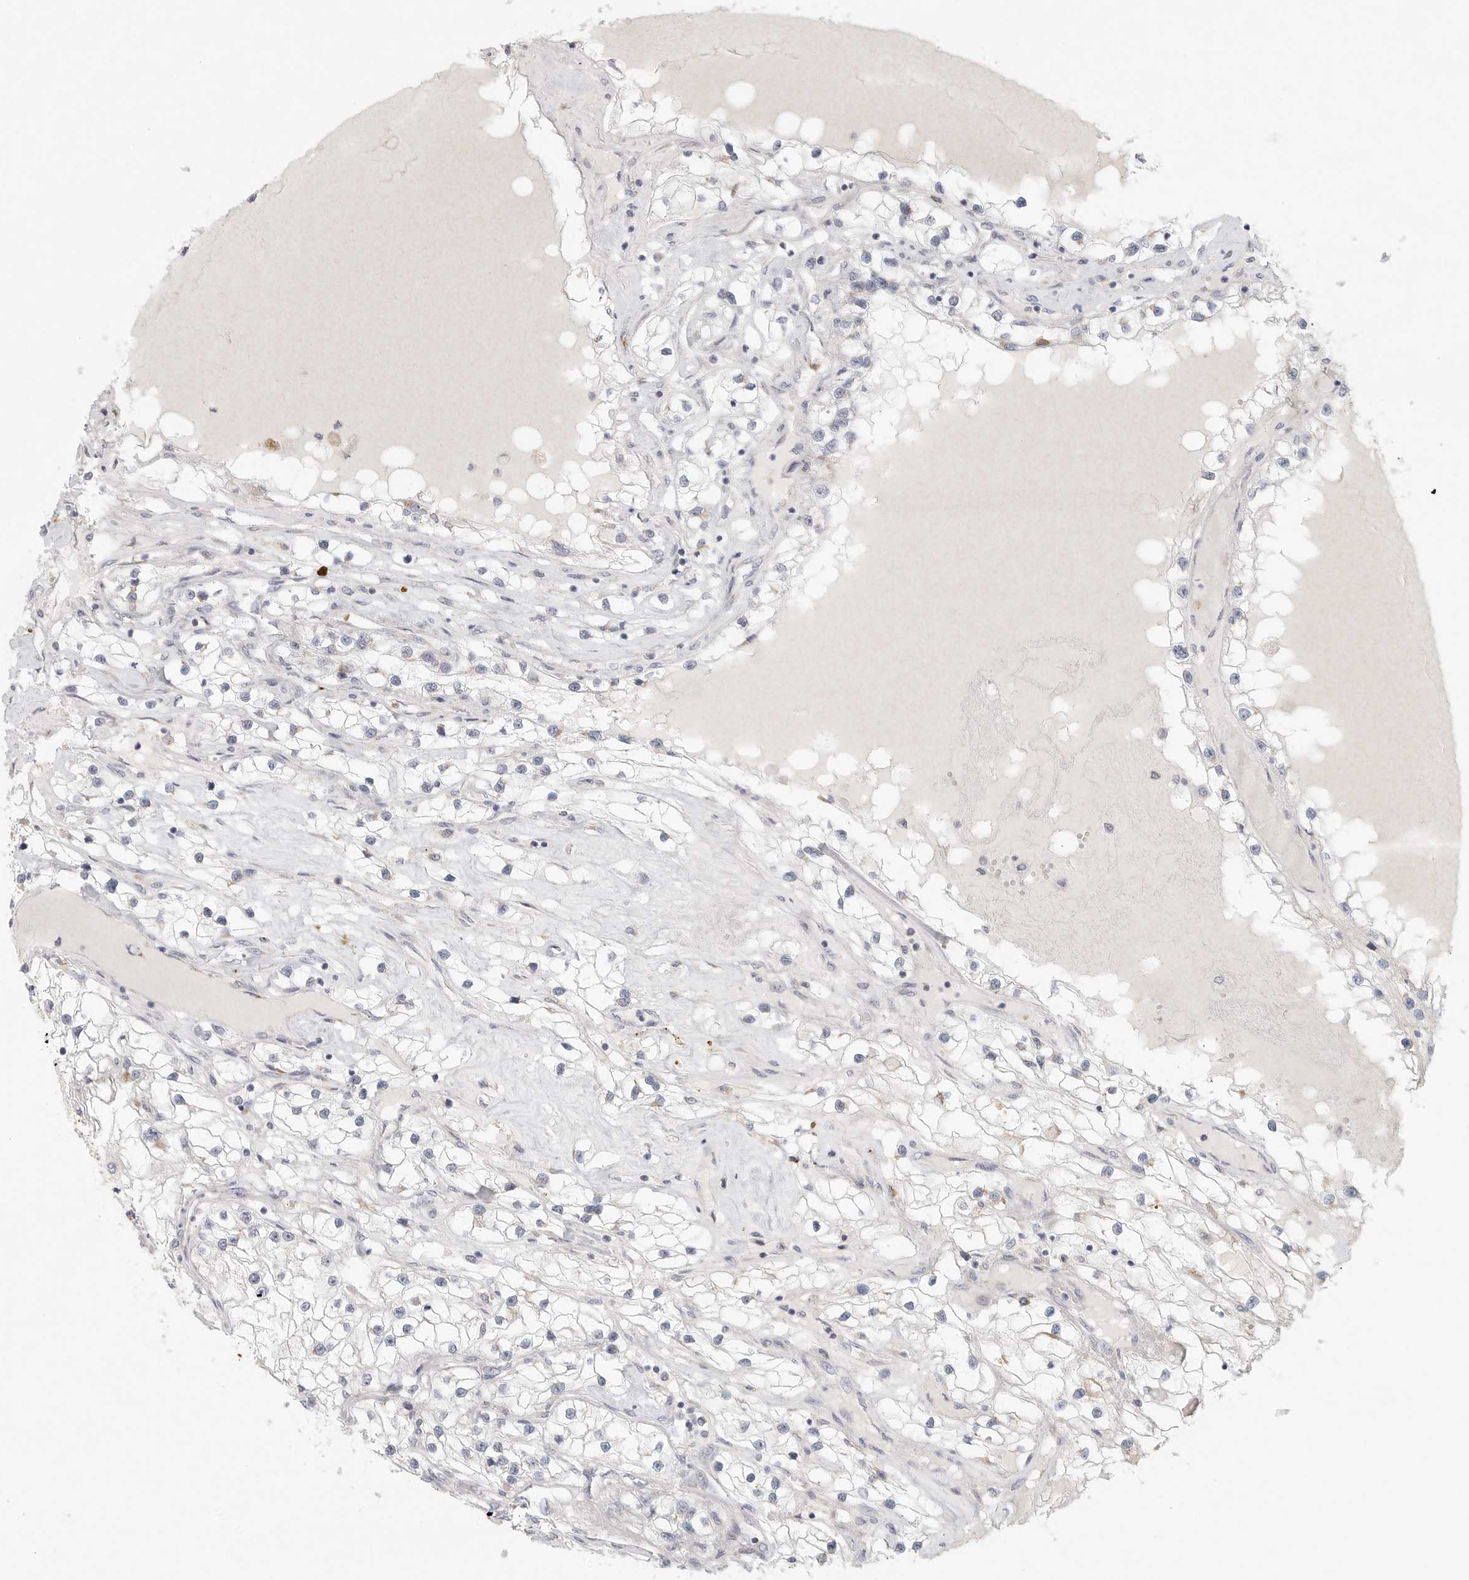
{"staining": {"intensity": "negative", "quantity": "none", "location": "none"}, "tissue": "renal cancer", "cell_type": "Tumor cells", "image_type": "cancer", "snomed": [{"axis": "morphology", "description": "Adenocarcinoma, NOS"}, {"axis": "topography", "description": "Kidney"}], "caption": "This is an IHC micrograph of human adenocarcinoma (renal). There is no positivity in tumor cells.", "gene": "SLC25A26", "patient": {"sex": "male", "age": 68}}